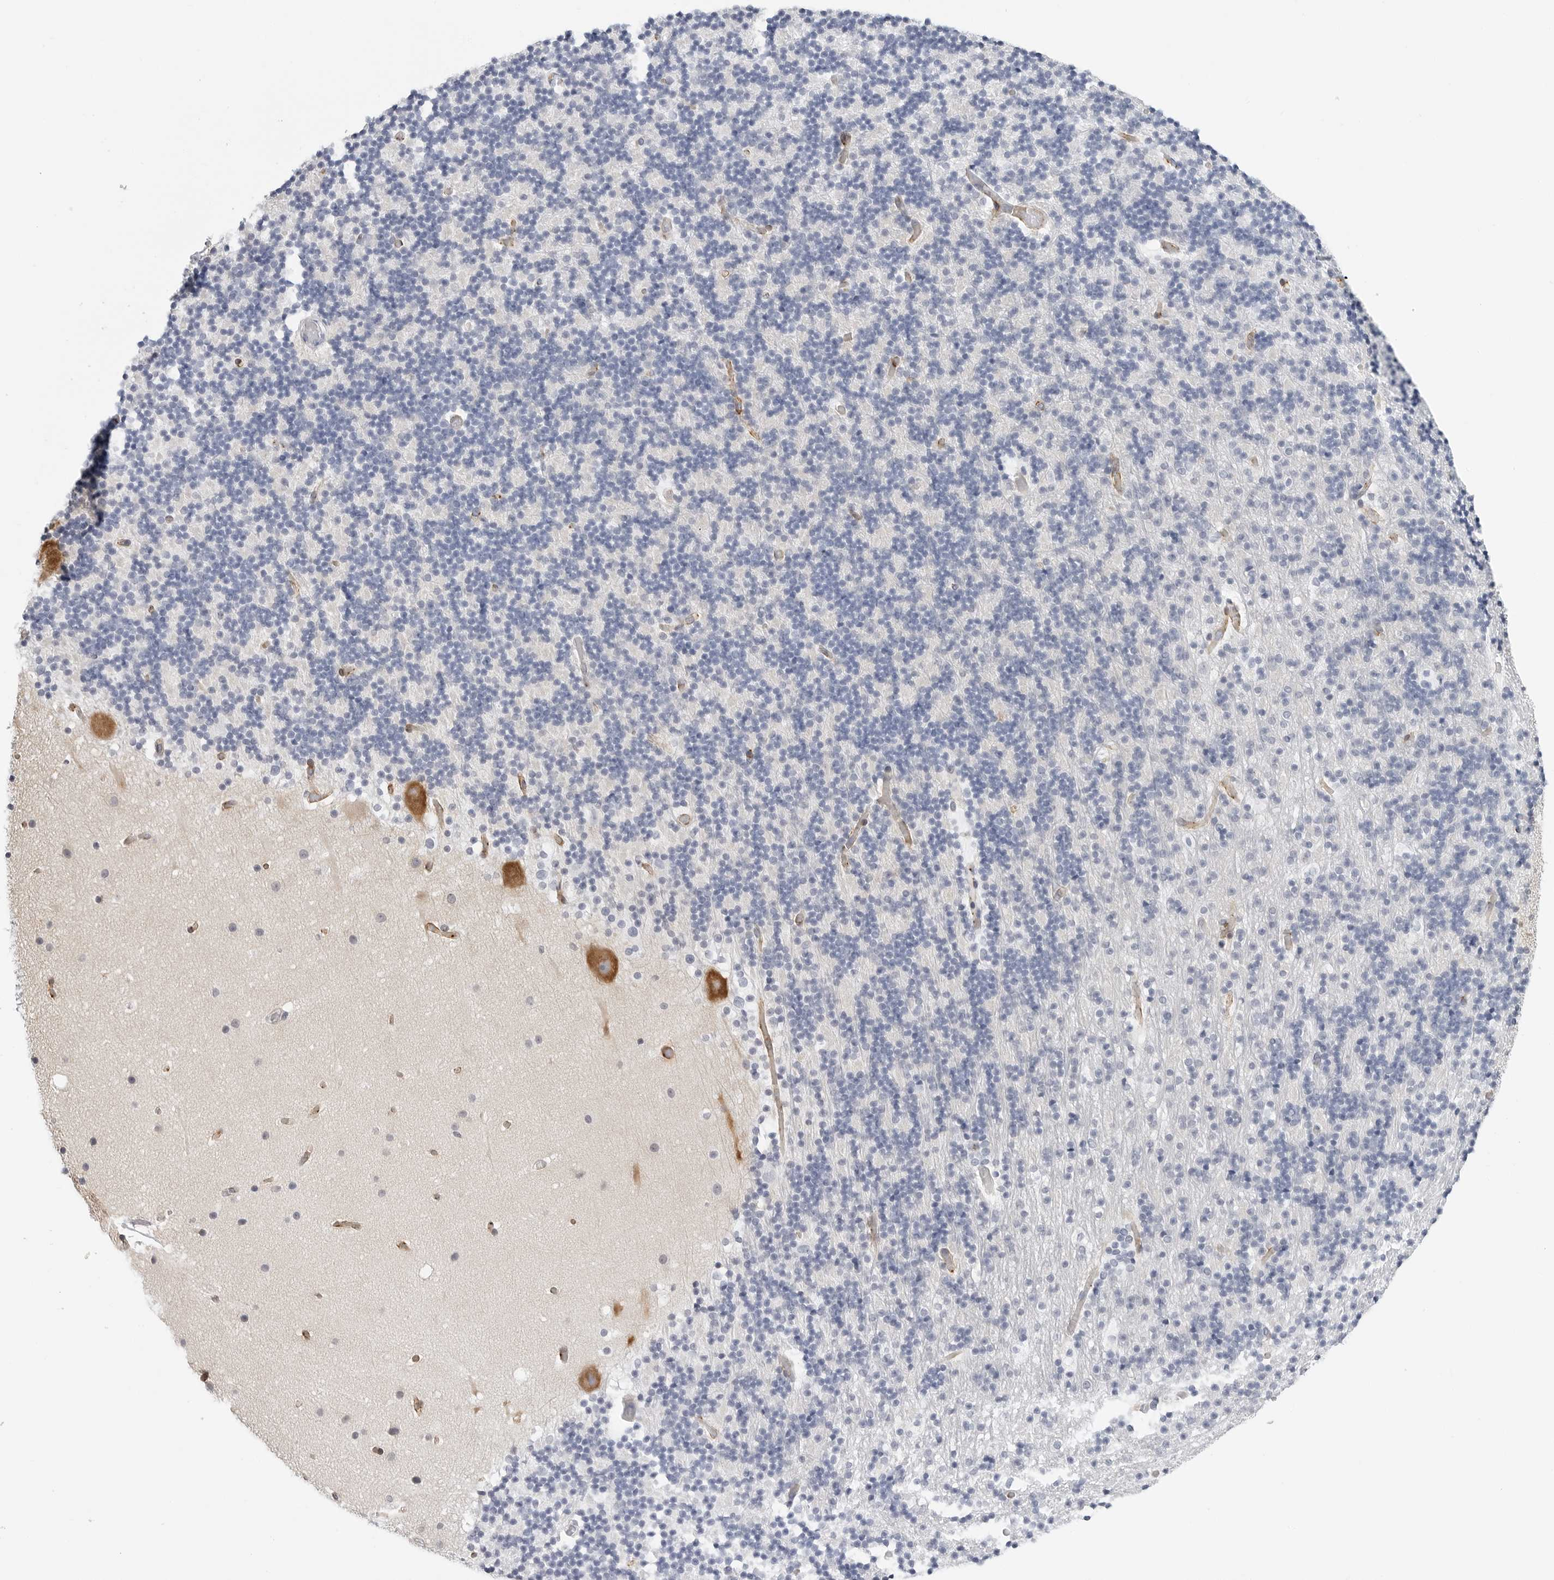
{"staining": {"intensity": "negative", "quantity": "none", "location": "none"}, "tissue": "cerebellum", "cell_type": "Cells in granular layer", "image_type": "normal", "snomed": [{"axis": "morphology", "description": "Normal tissue, NOS"}, {"axis": "topography", "description": "Cerebellum"}], "caption": "A high-resolution histopathology image shows immunohistochemistry (IHC) staining of benign cerebellum, which demonstrates no significant positivity in cells in granular layer.", "gene": "SLC19A1", "patient": {"sex": "male", "age": 57}}